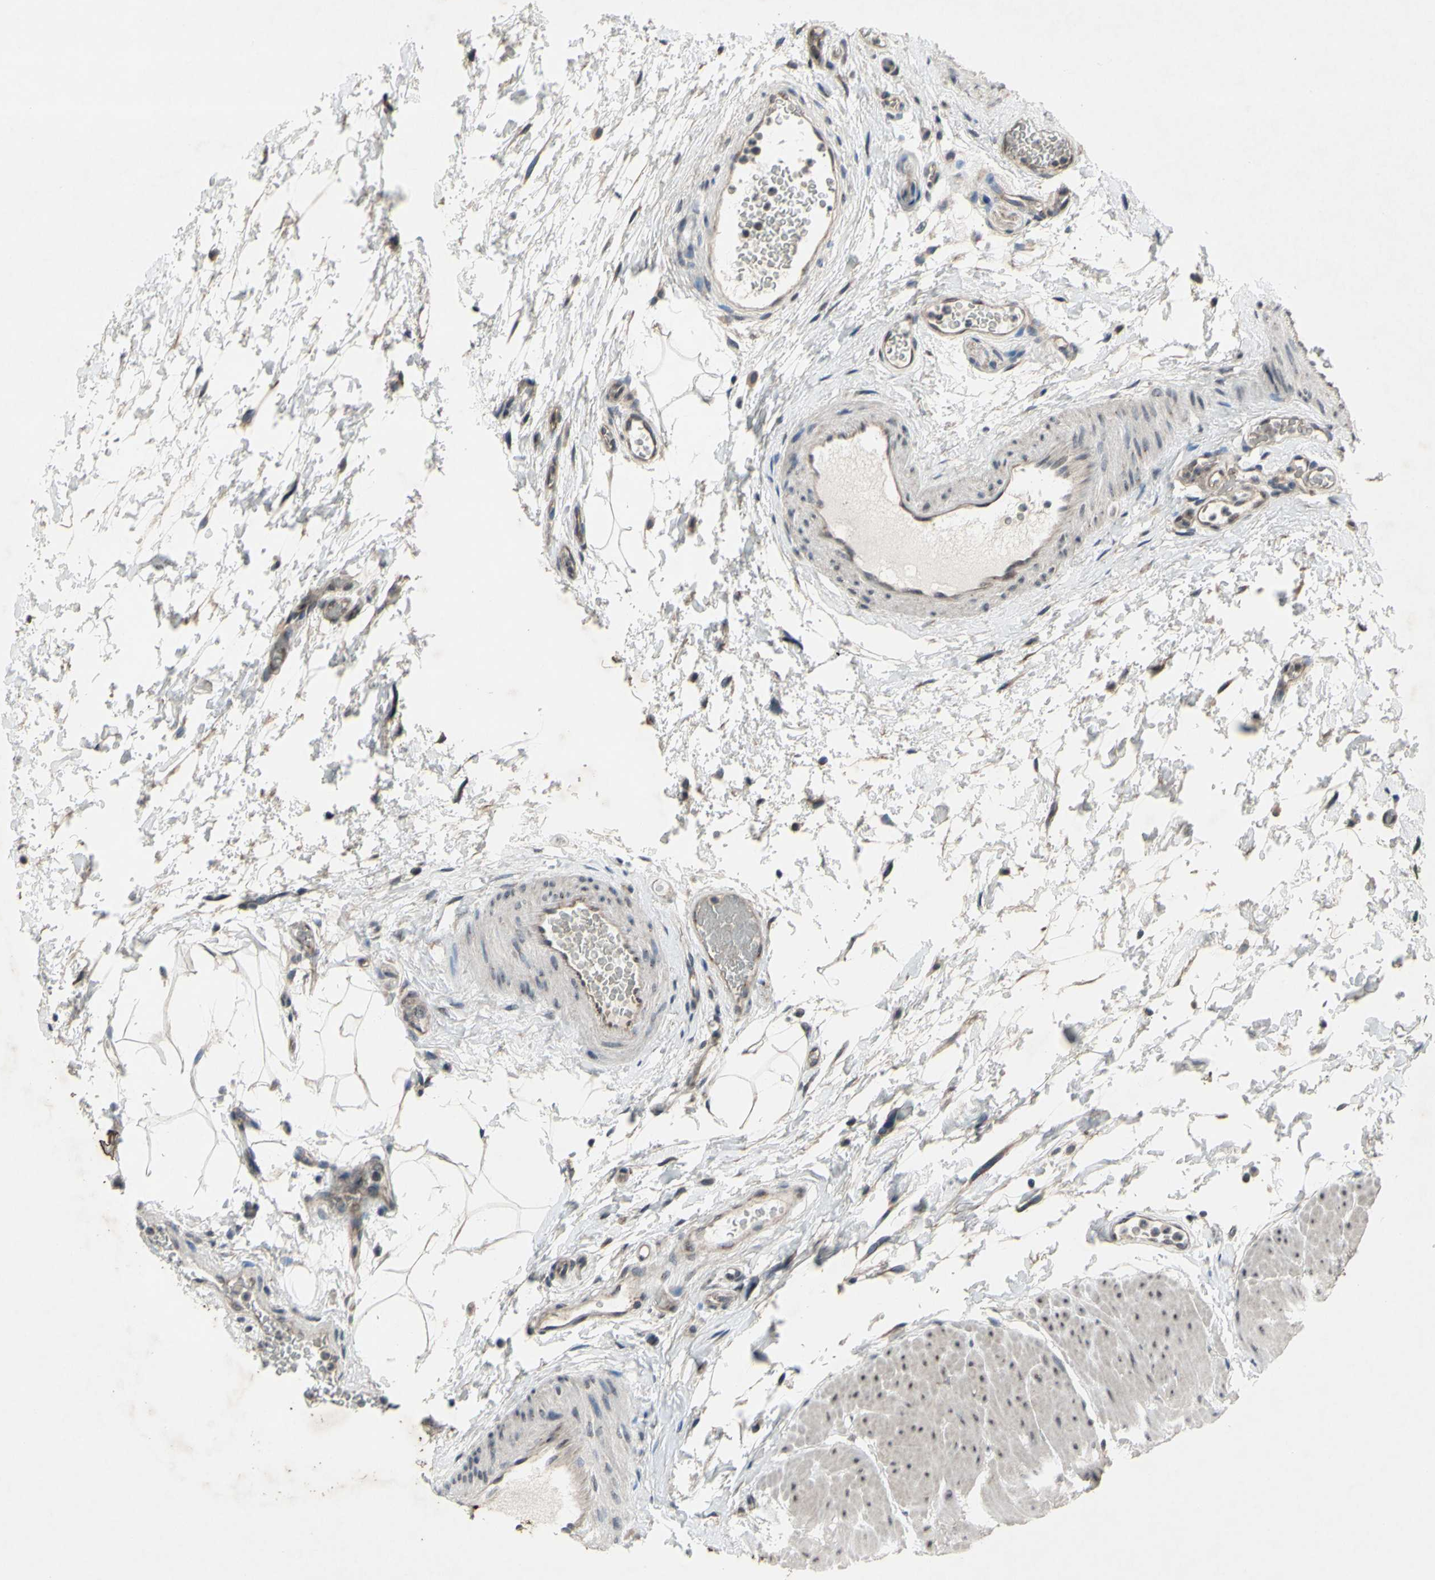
{"staining": {"intensity": "moderate", "quantity": ">75%", "location": "cytoplasmic/membranous,nuclear"}, "tissue": "urinary bladder", "cell_type": "Urothelial cells", "image_type": "normal", "snomed": [{"axis": "morphology", "description": "Normal tissue, NOS"}, {"axis": "morphology", "description": "Urothelial carcinoma, High grade"}, {"axis": "topography", "description": "Urinary bladder"}], "caption": "The image demonstrates staining of normal urinary bladder, revealing moderate cytoplasmic/membranous,nuclear protein positivity (brown color) within urothelial cells.", "gene": "TRDMT1", "patient": {"sex": "male", "age": 46}}